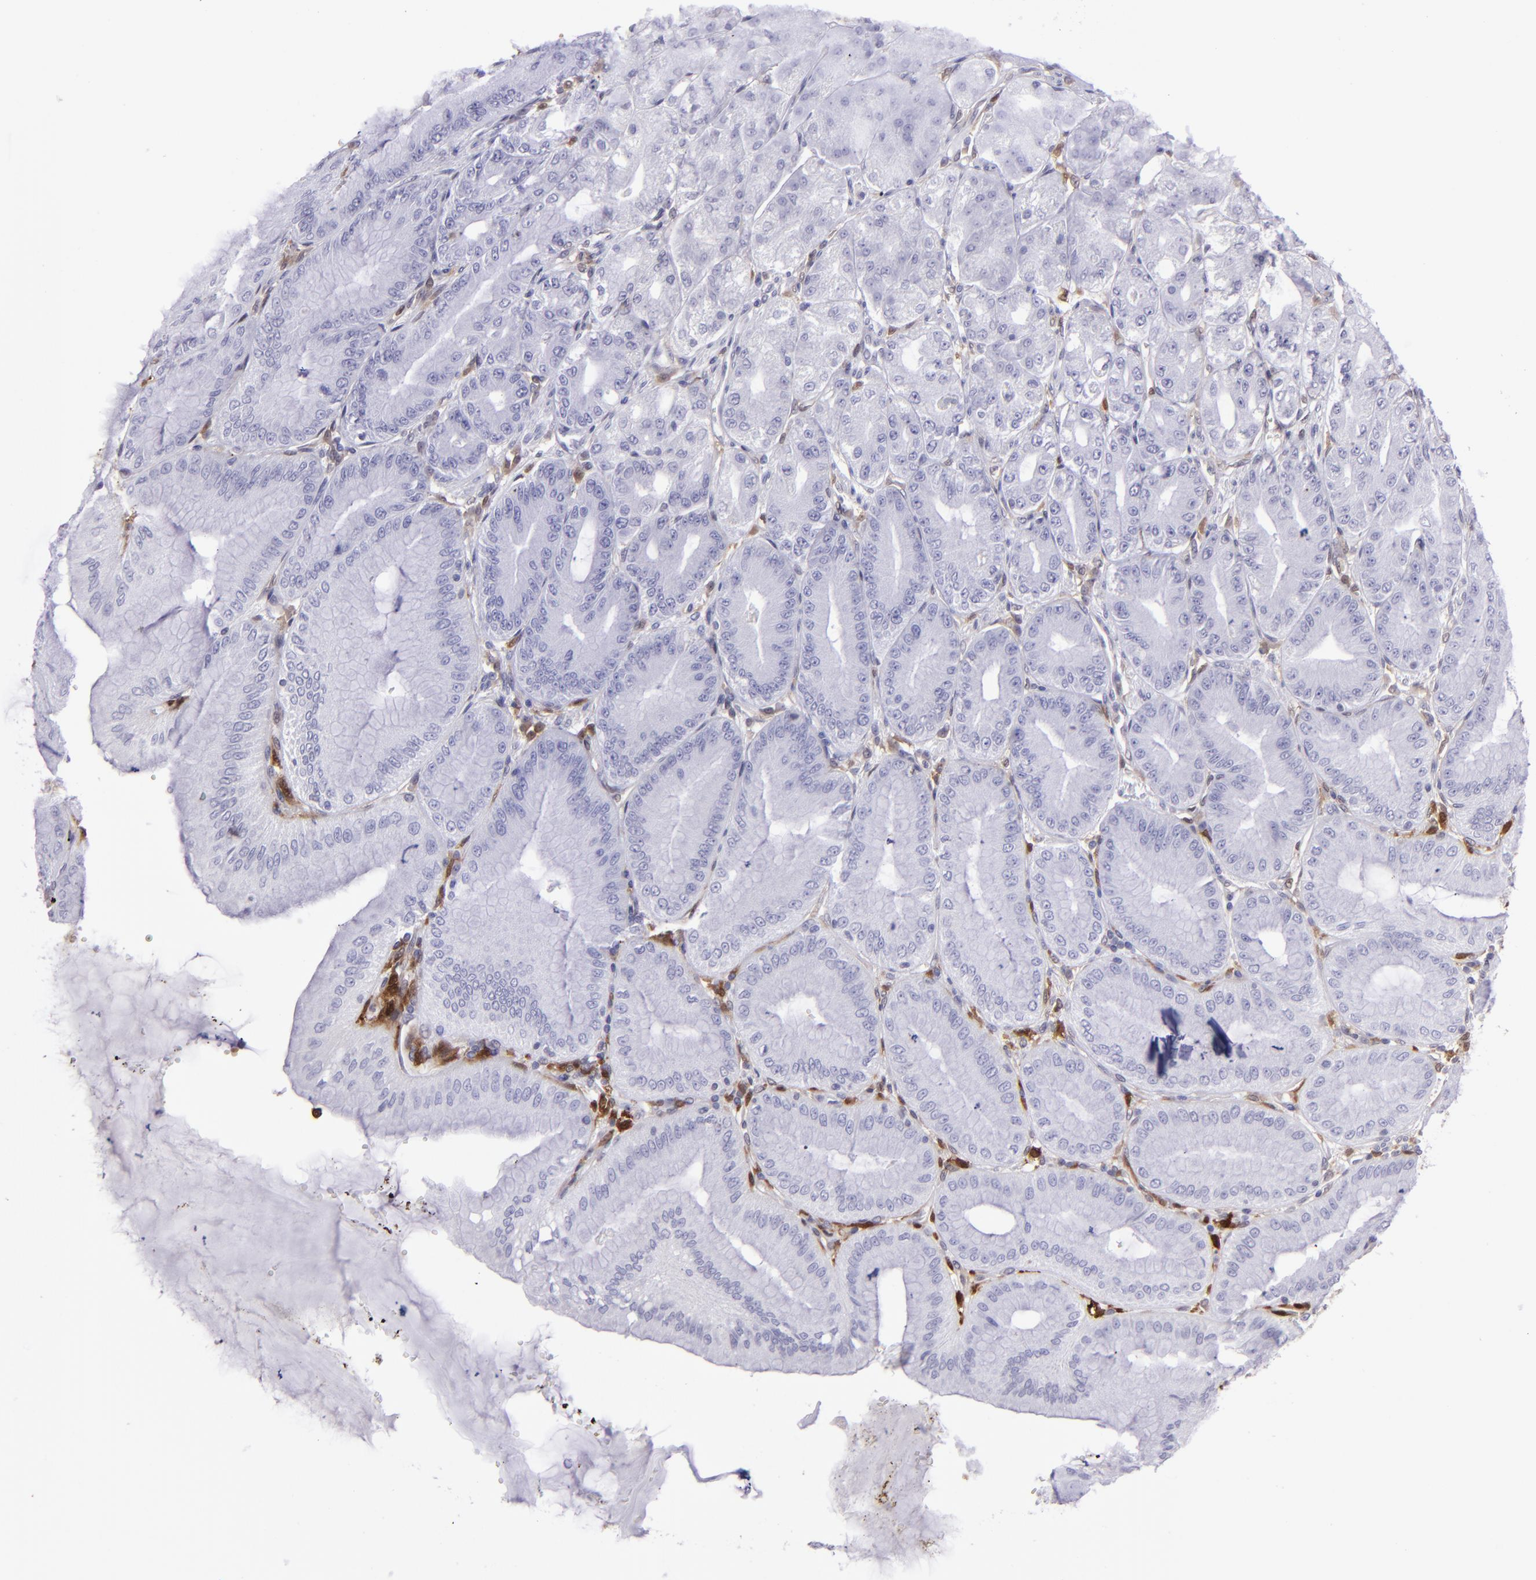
{"staining": {"intensity": "negative", "quantity": "none", "location": "none"}, "tissue": "stomach", "cell_type": "Glandular cells", "image_type": "normal", "snomed": [{"axis": "morphology", "description": "Normal tissue, NOS"}, {"axis": "topography", "description": "Stomach, lower"}], "caption": "A high-resolution histopathology image shows immunohistochemistry (IHC) staining of unremarkable stomach, which shows no significant expression in glandular cells. (DAB (3,3'-diaminobenzidine) IHC visualized using brightfield microscopy, high magnification).", "gene": "TYMP", "patient": {"sex": "male", "age": 71}}